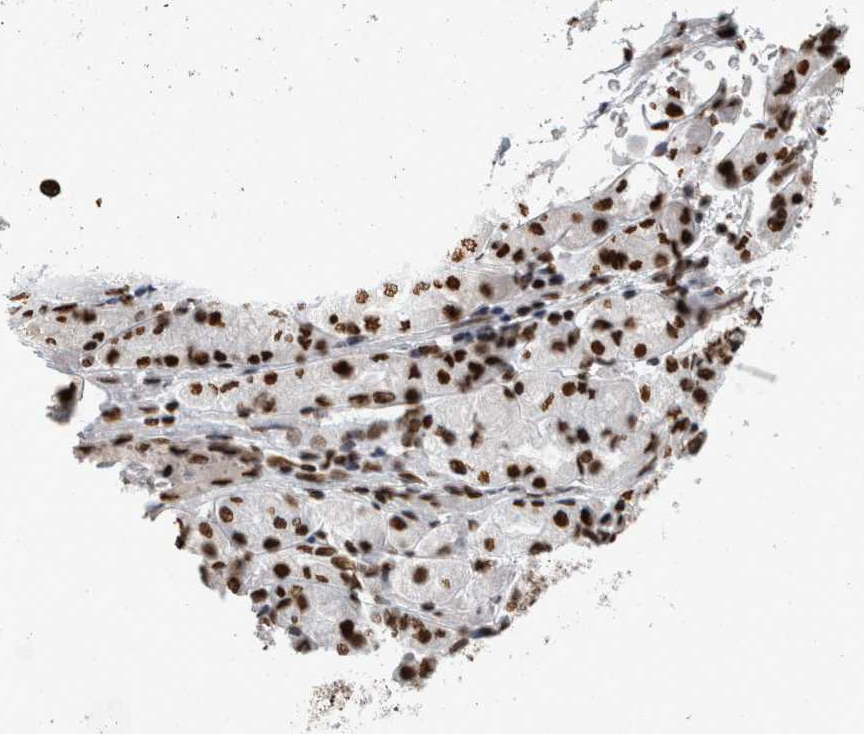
{"staining": {"intensity": "strong", "quantity": ">75%", "location": "nuclear"}, "tissue": "stomach cancer", "cell_type": "Tumor cells", "image_type": "cancer", "snomed": [{"axis": "morphology", "description": "Adenocarcinoma, NOS"}, {"axis": "topography", "description": "Stomach"}], "caption": "Immunohistochemistry of human stomach cancer shows high levels of strong nuclear staining in about >75% of tumor cells. (Stains: DAB (3,3'-diaminobenzidine) in brown, nuclei in blue, Microscopy: brightfield microscopy at high magnification).", "gene": "HNRNPM", "patient": {"sex": "female", "age": 65}}